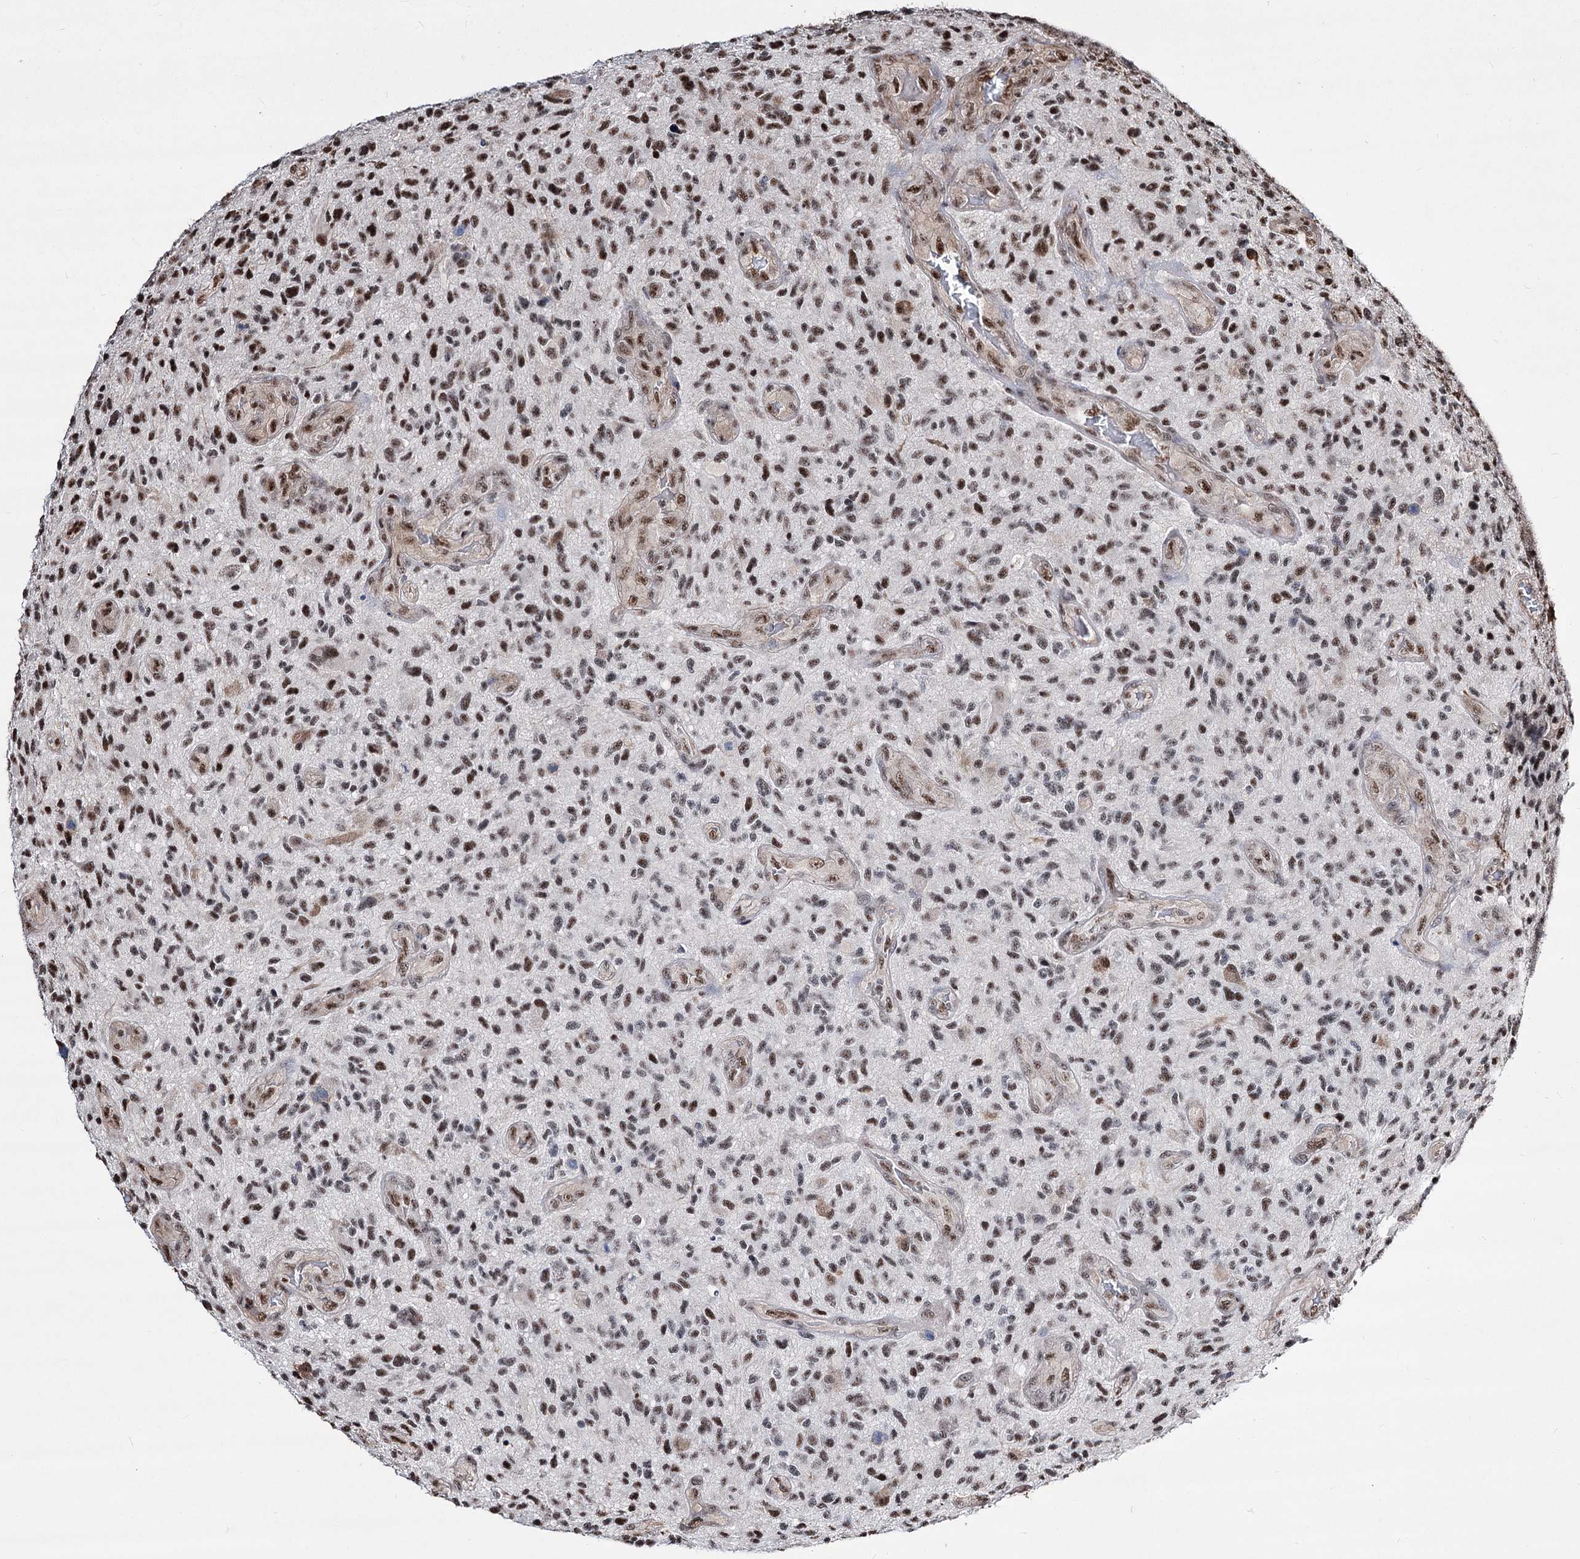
{"staining": {"intensity": "moderate", "quantity": ">75%", "location": "nuclear"}, "tissue": "glioma", "cell_type": "Tumor cells", "image_type": "cancer", "snomed": [{"axis": "morphology", "description": "Glioma, malignant, High grade"}, {"axis": "topography", "description": "Brain"}], "caption": "A brown stain labels moderate nuclear positivity of a protein in high-grade glioma (malignant) tumor cells. (DAB = brown stain, brightfield microscopy at high magnification).", "gene": "CHMP7", "patient": {"sex": "male", "age": 47}}